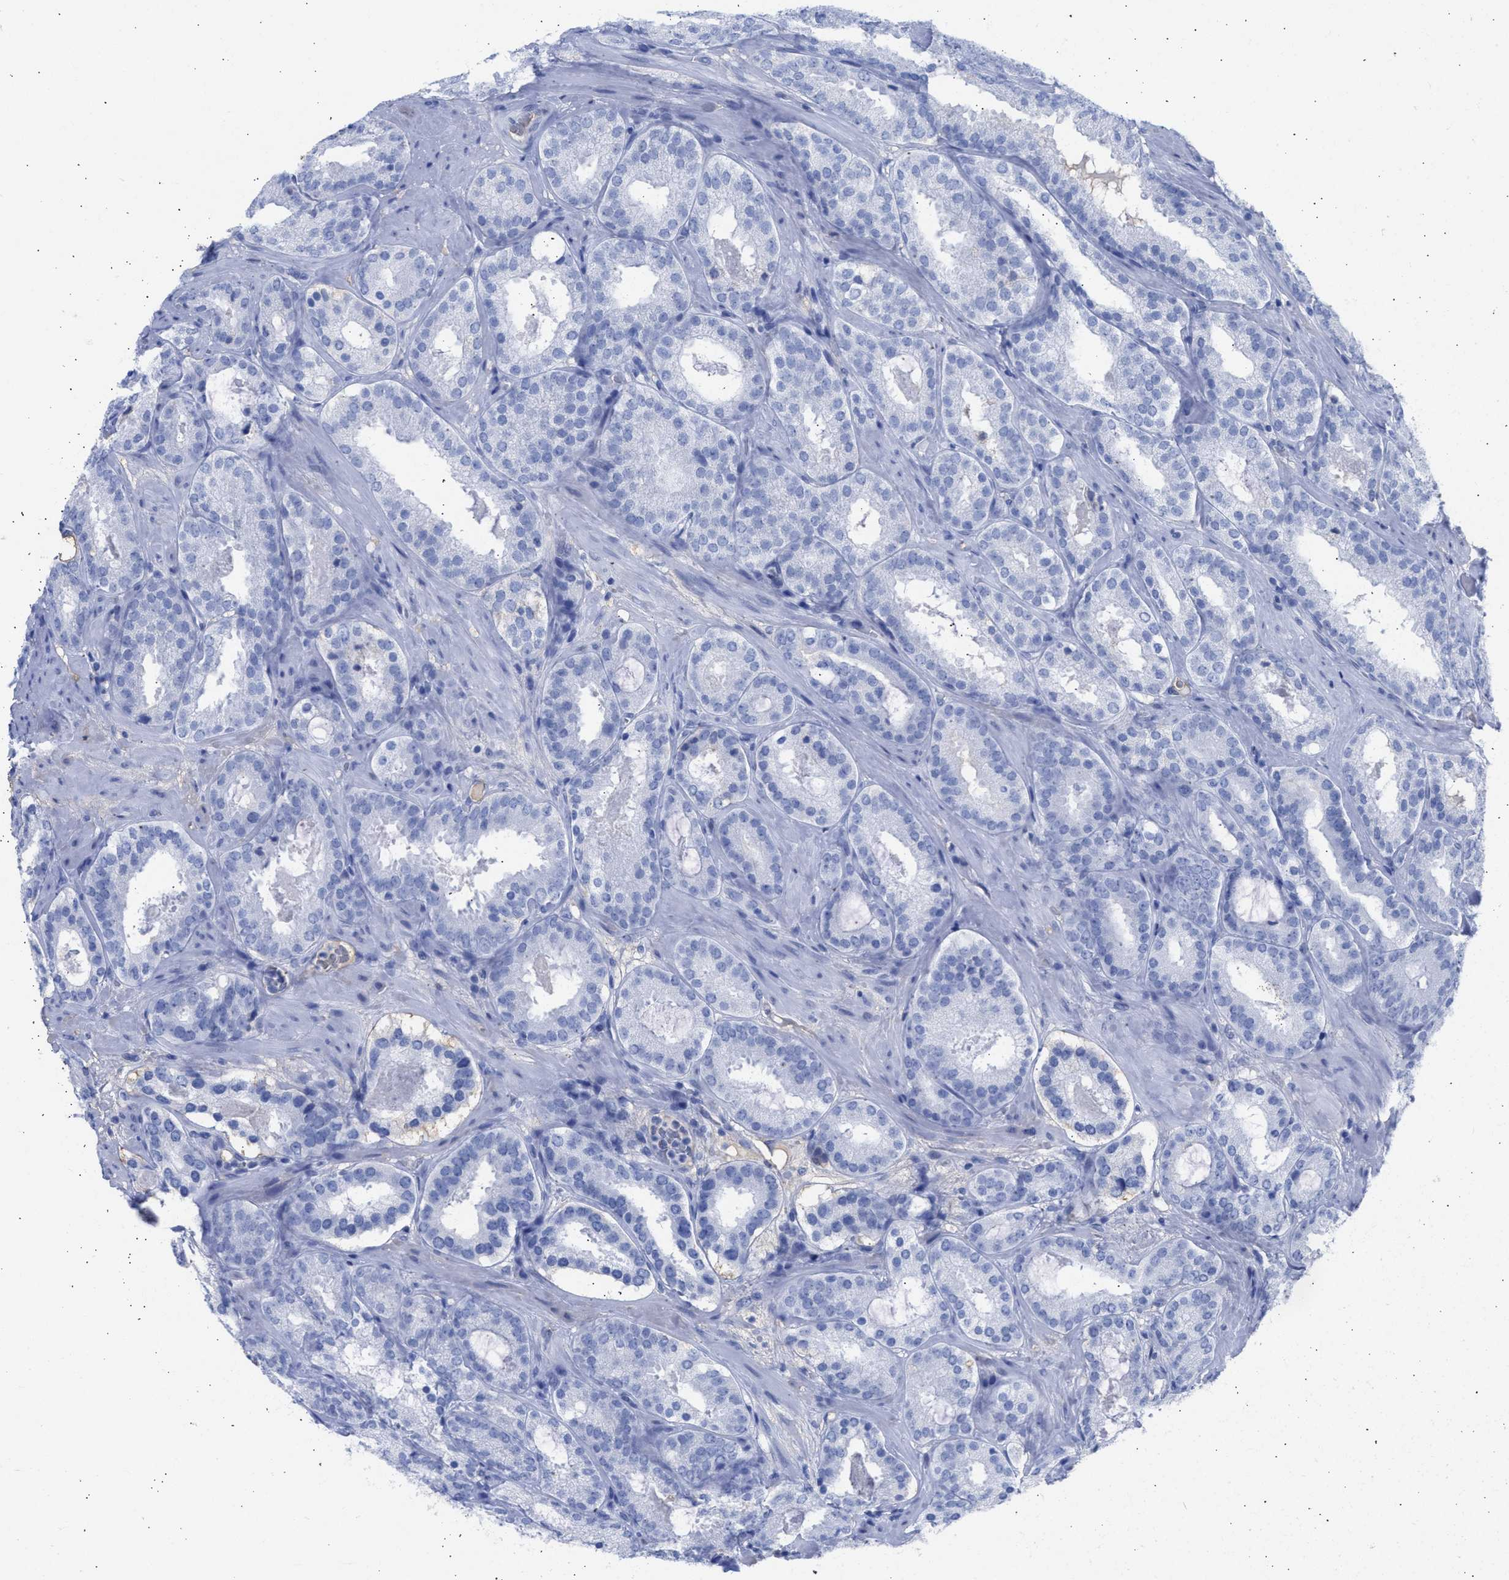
{"staining": {"intensity": "negative", "quantity": "none", "location": "none"}, "tissue": "prostate cancer", "cell_type": "Tumor cells", "image_type": "cancer", "snomed": [{"axis": "morphology", "description": "Adenocarcinoma, Low grade"}, {"axis": "topography", "description": "Prostate"}], "caption": "This is a histopathology image of immunohistochemistry staining of prostate cancer, which shows no expression in tumor cells.", "gene": "RSPH1", "patient": {"sex": "male", "age": 69}}